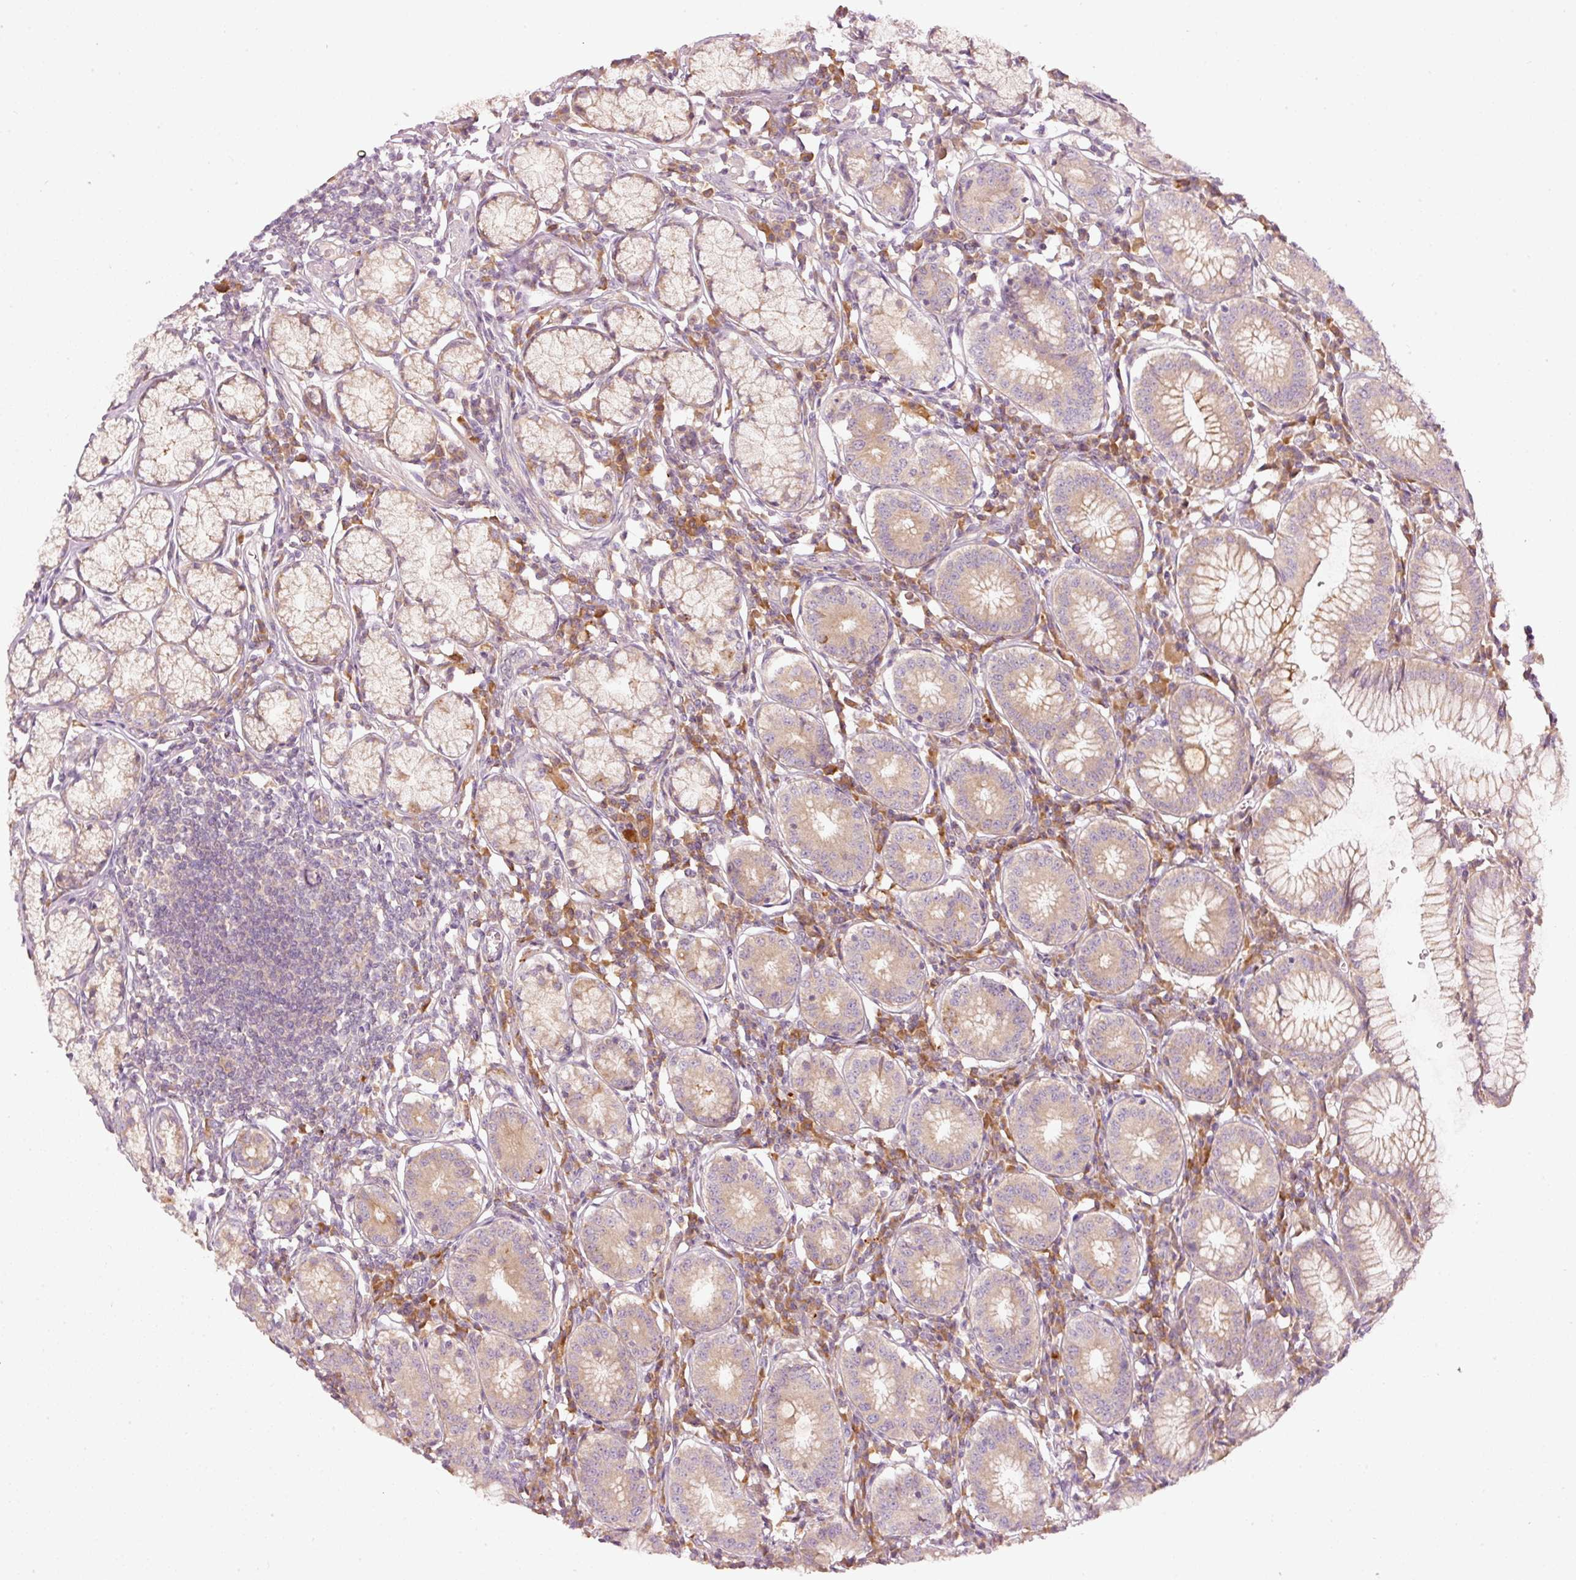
{"staining": {"intensity": "strong", "quantity": "25%-75%", "location": "cytoplasmic/membranous"}, "tissue": "stomach", "cell_type": "Glandular cells", "image_type": "normal", "snomed": [{"axis": "morphology", "description": "Normal tissue, NOS"}, {"axis": "topography", "description": "Stomach"}], "caption": "Immunohistochemistry (IHC) of benign human stomach demonstrates high levels of strong cytoplasmic/membranous staining in about 25%-75% of glandular cells. Nuclei are stained in blue.", "gene": "MAP10", "patient": {"sex": "male", "age": 55}}